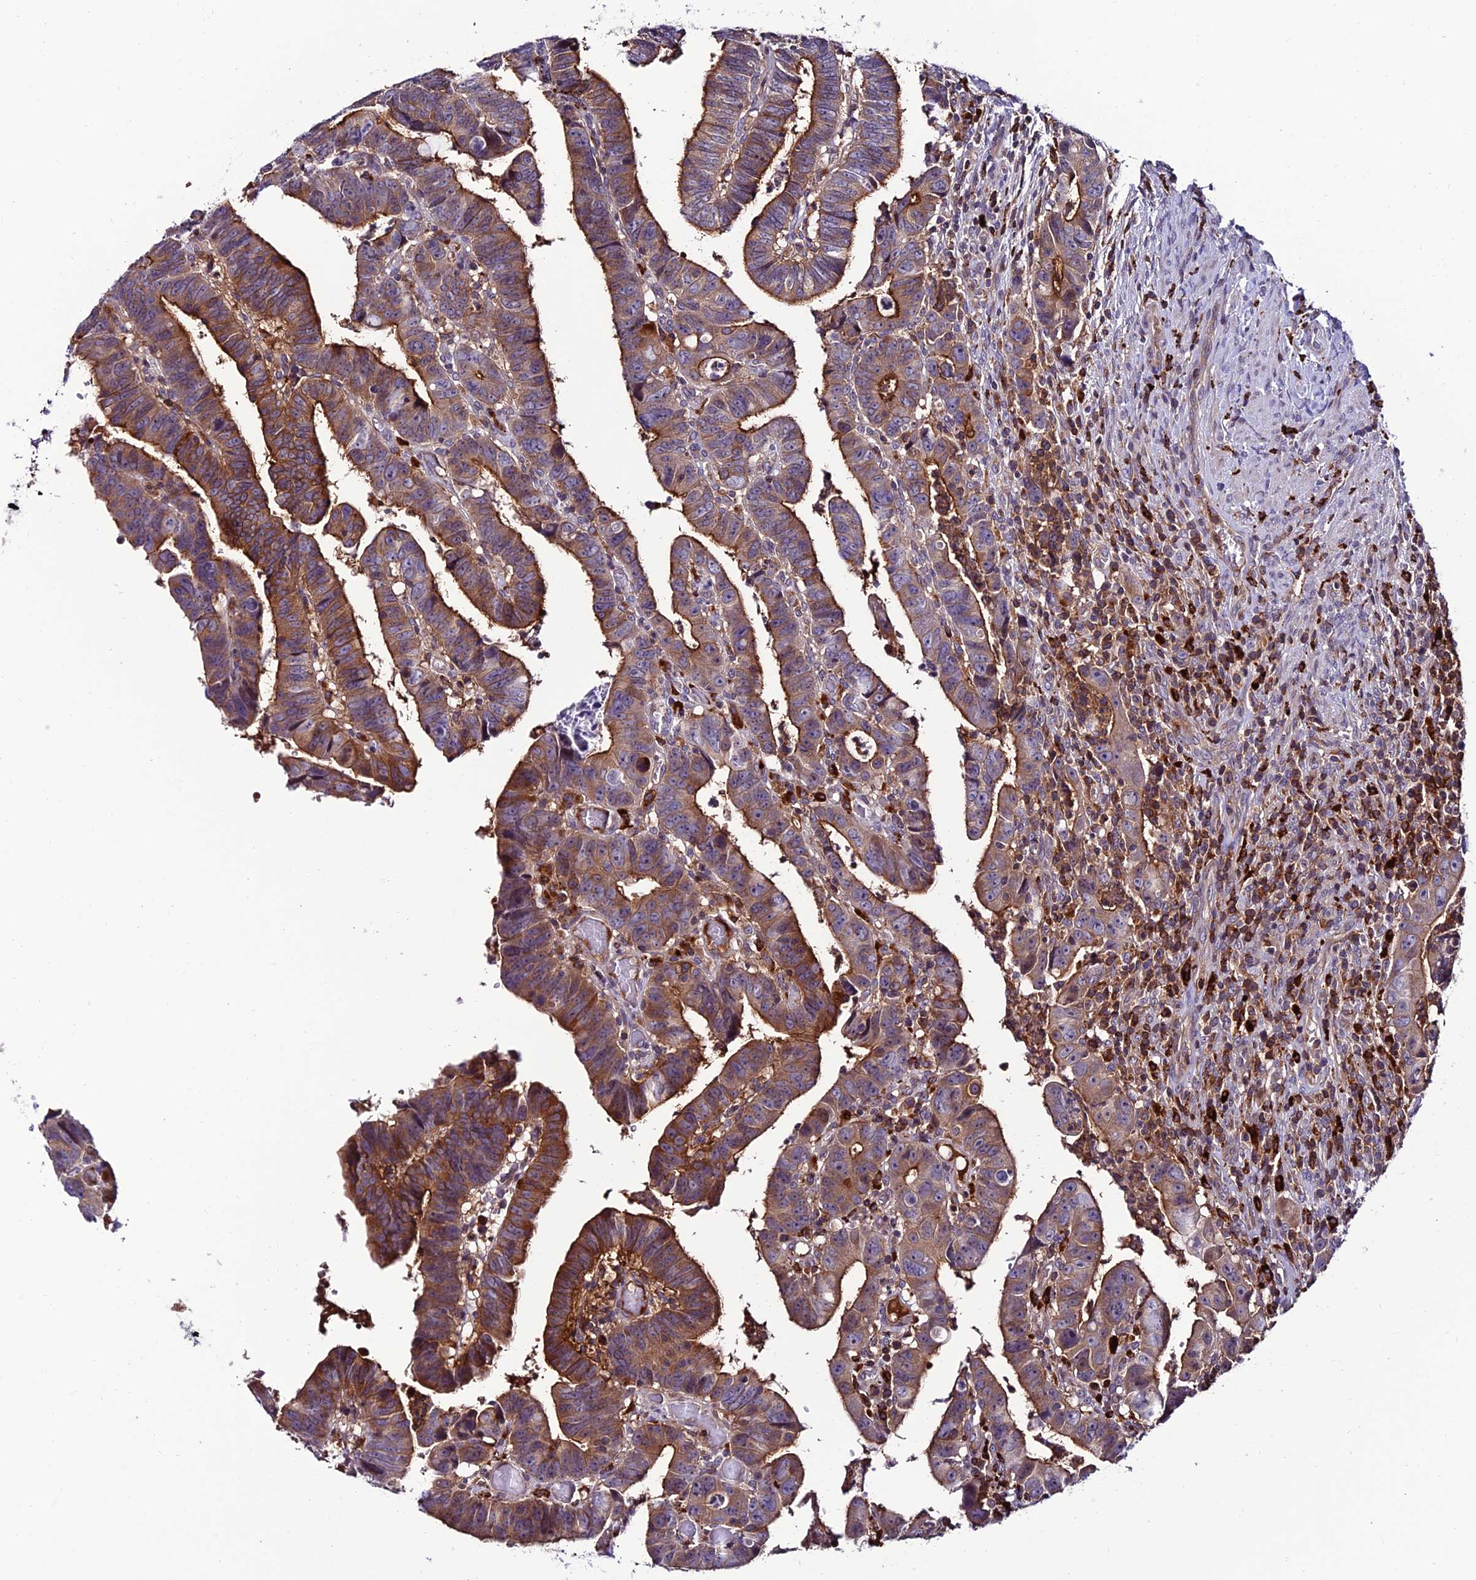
{"staining": {"intensity": "moderate", "quantity": ">75%", "location": "cytoplasmic/membranous"}, "tissue": "colorectal cancer", "cell_type": "Tumor cells", "image_type": "cancer", "snomed": [{"axis": "morphology", "description": "Normal tissue, NOS"}, {"axis": "morphology", "description": "Adenocarcinoma, NOS"}, {"axis": "topography", "description": "Rectum"}], "caption": "This is a micrograph of immunohistochemistry staining of colorectal adenocarcinoma, which shows moderate expression in the cytoplasmic/membranous of tumor cells.", "gene": "ARHGEF18", "patient": {"sex": "female", "age": 65}}